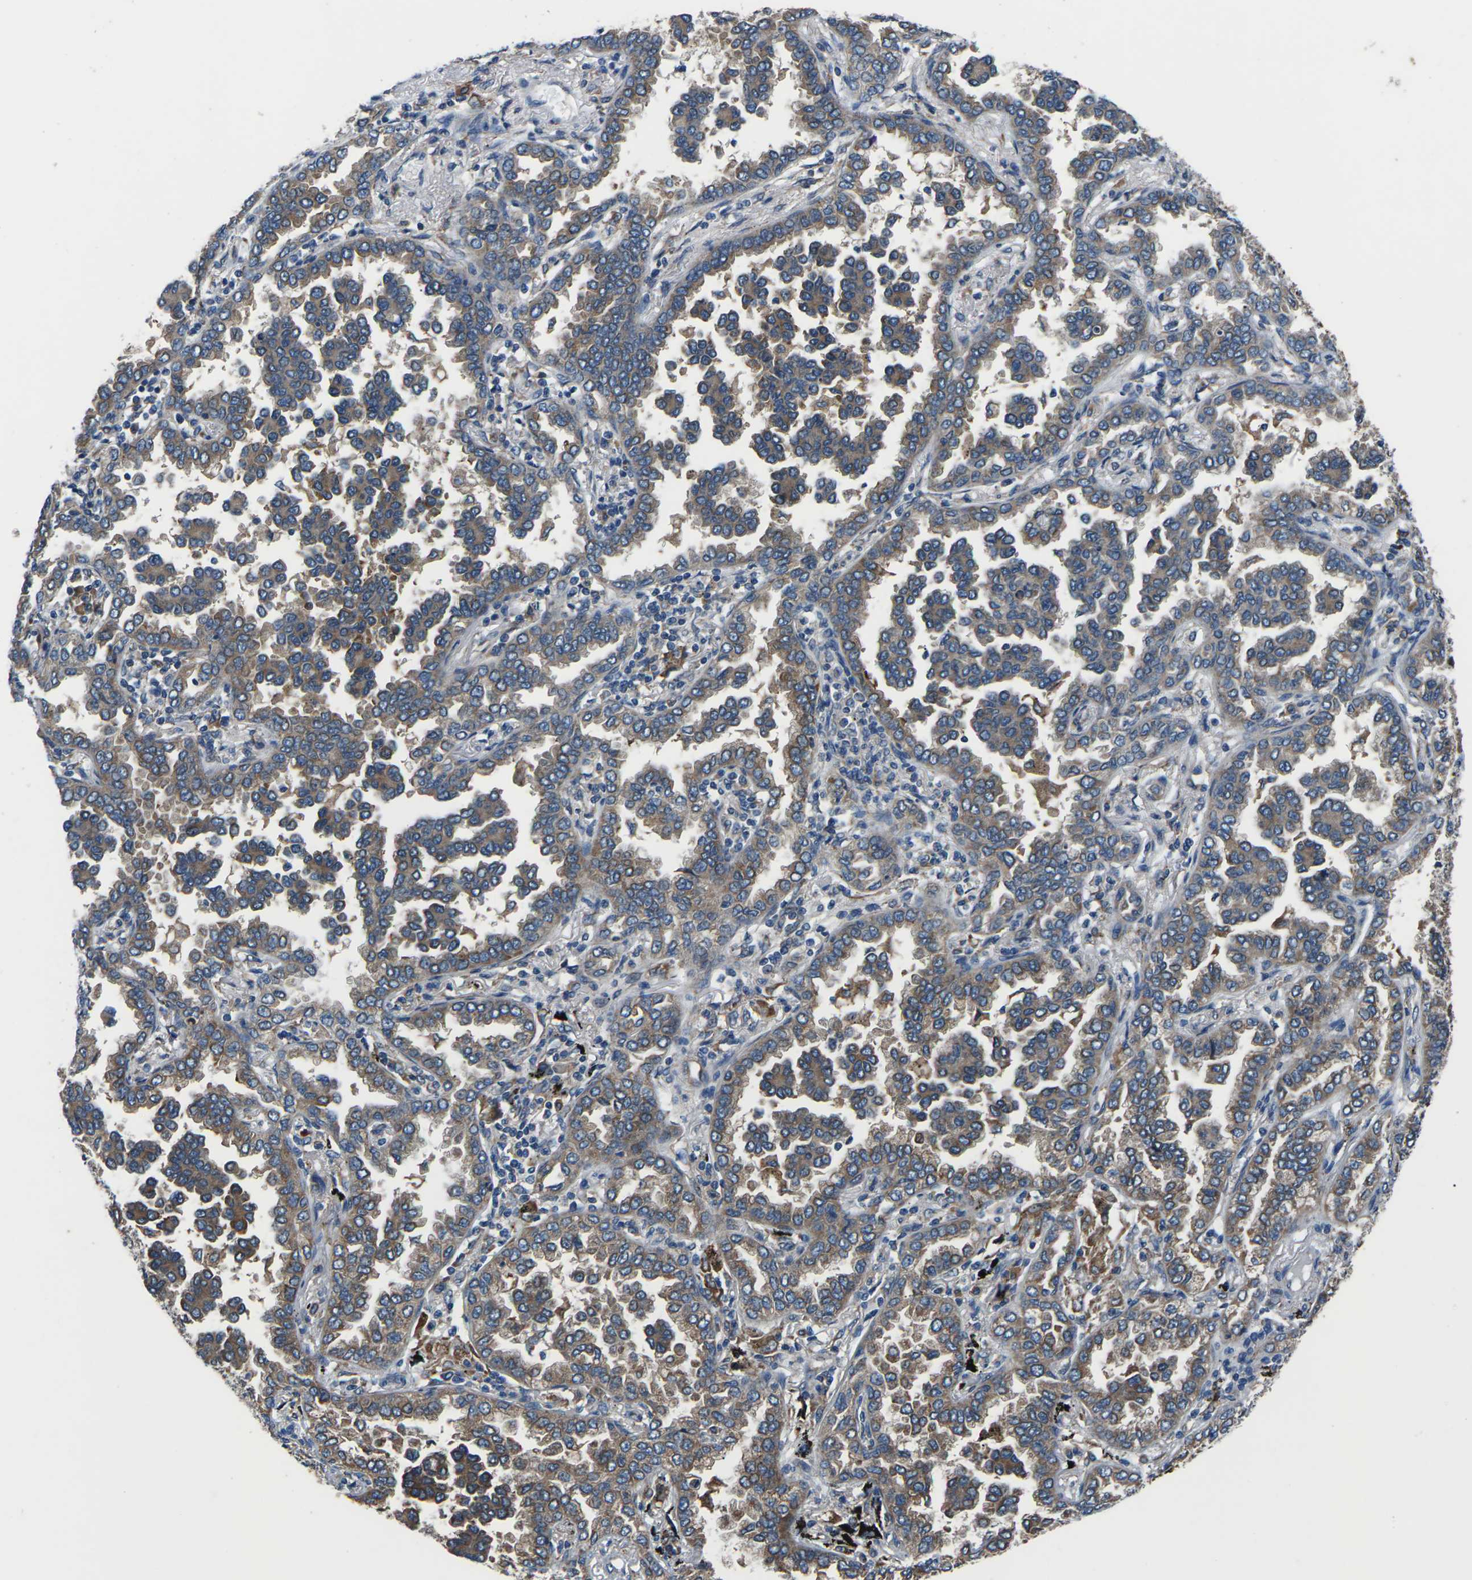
{"staining": {"intensity": "moderate", "quantity": ">75%", "location": "cytoplasmic/membranous"}, "tissue": "lung cancer", "cell_type": "Tumor cells", "image_type": "cancer", "snomed": [{"axis": "morphology", "description": "Normal tissue, NOS"}, {"axis": "morphology", "description": "Adenocarcinoma, NOS"}, {"axis": "topography", "description": "Lung"}], "caption": "Adenocarcinoma (lung) stained with a protein marker displays moderate staining in tumor cells.", "gene": "GABRP", "patient": {"sex": "male", "age": 59}}